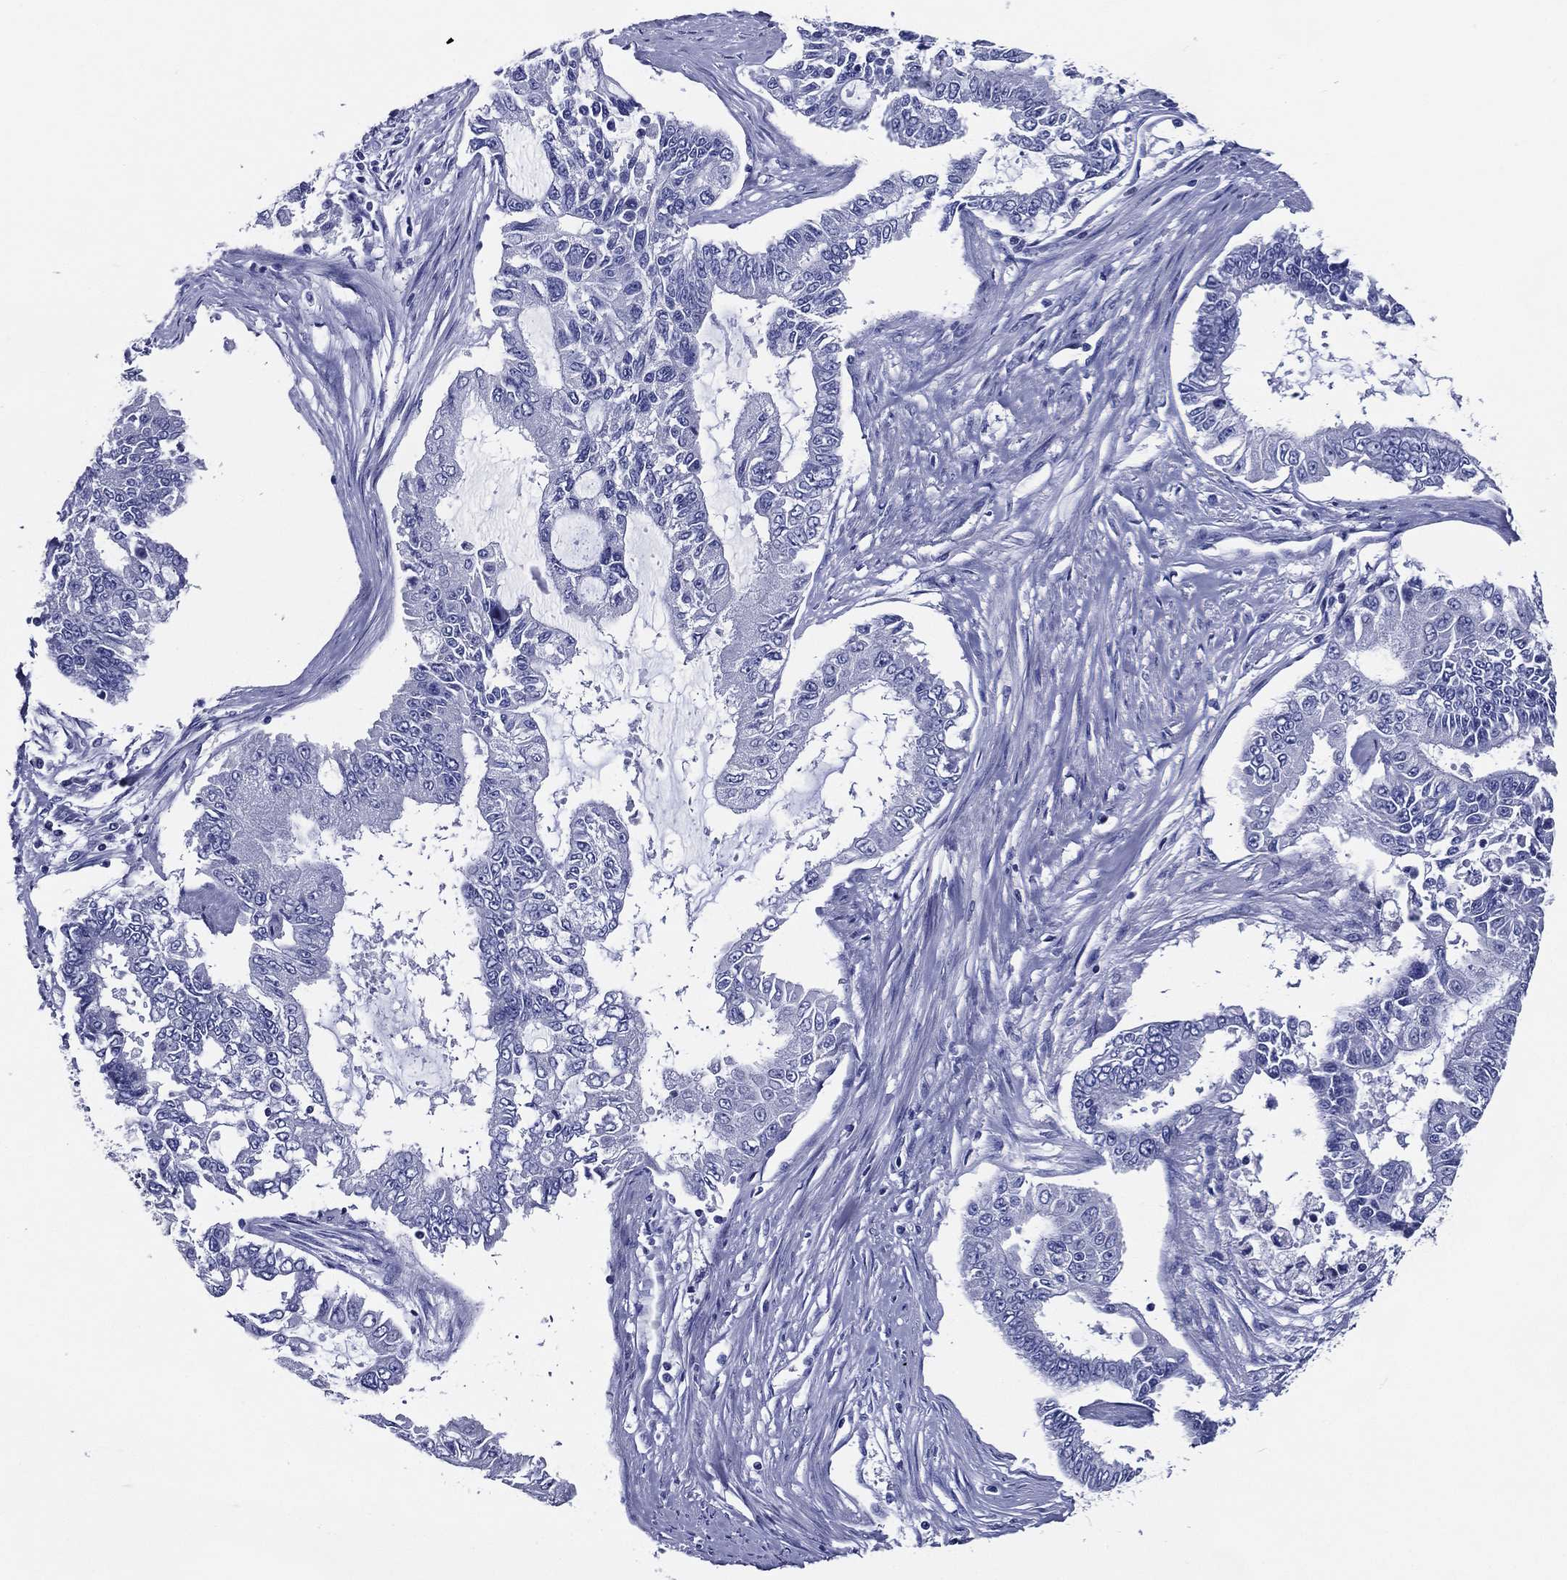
{"staining": {"intensity": "negative", "quantity": "none", "location": "none"}, "tissue": "endometrial cancer", "cell_type": "Tumor cells", "image_type": "cancer", "snomed": [{"axis": "morphology", "description": "Adenocarcinoma, NOS"}, {"axis": "topography", "description": "Uterus"}], "caption": "Endometrial cancer stained for a protein using immunohistochemistry (IHC) displays no staining tumor cells.", "gene": "ACE2", "patient": {"sex": "female", "age": 59}}